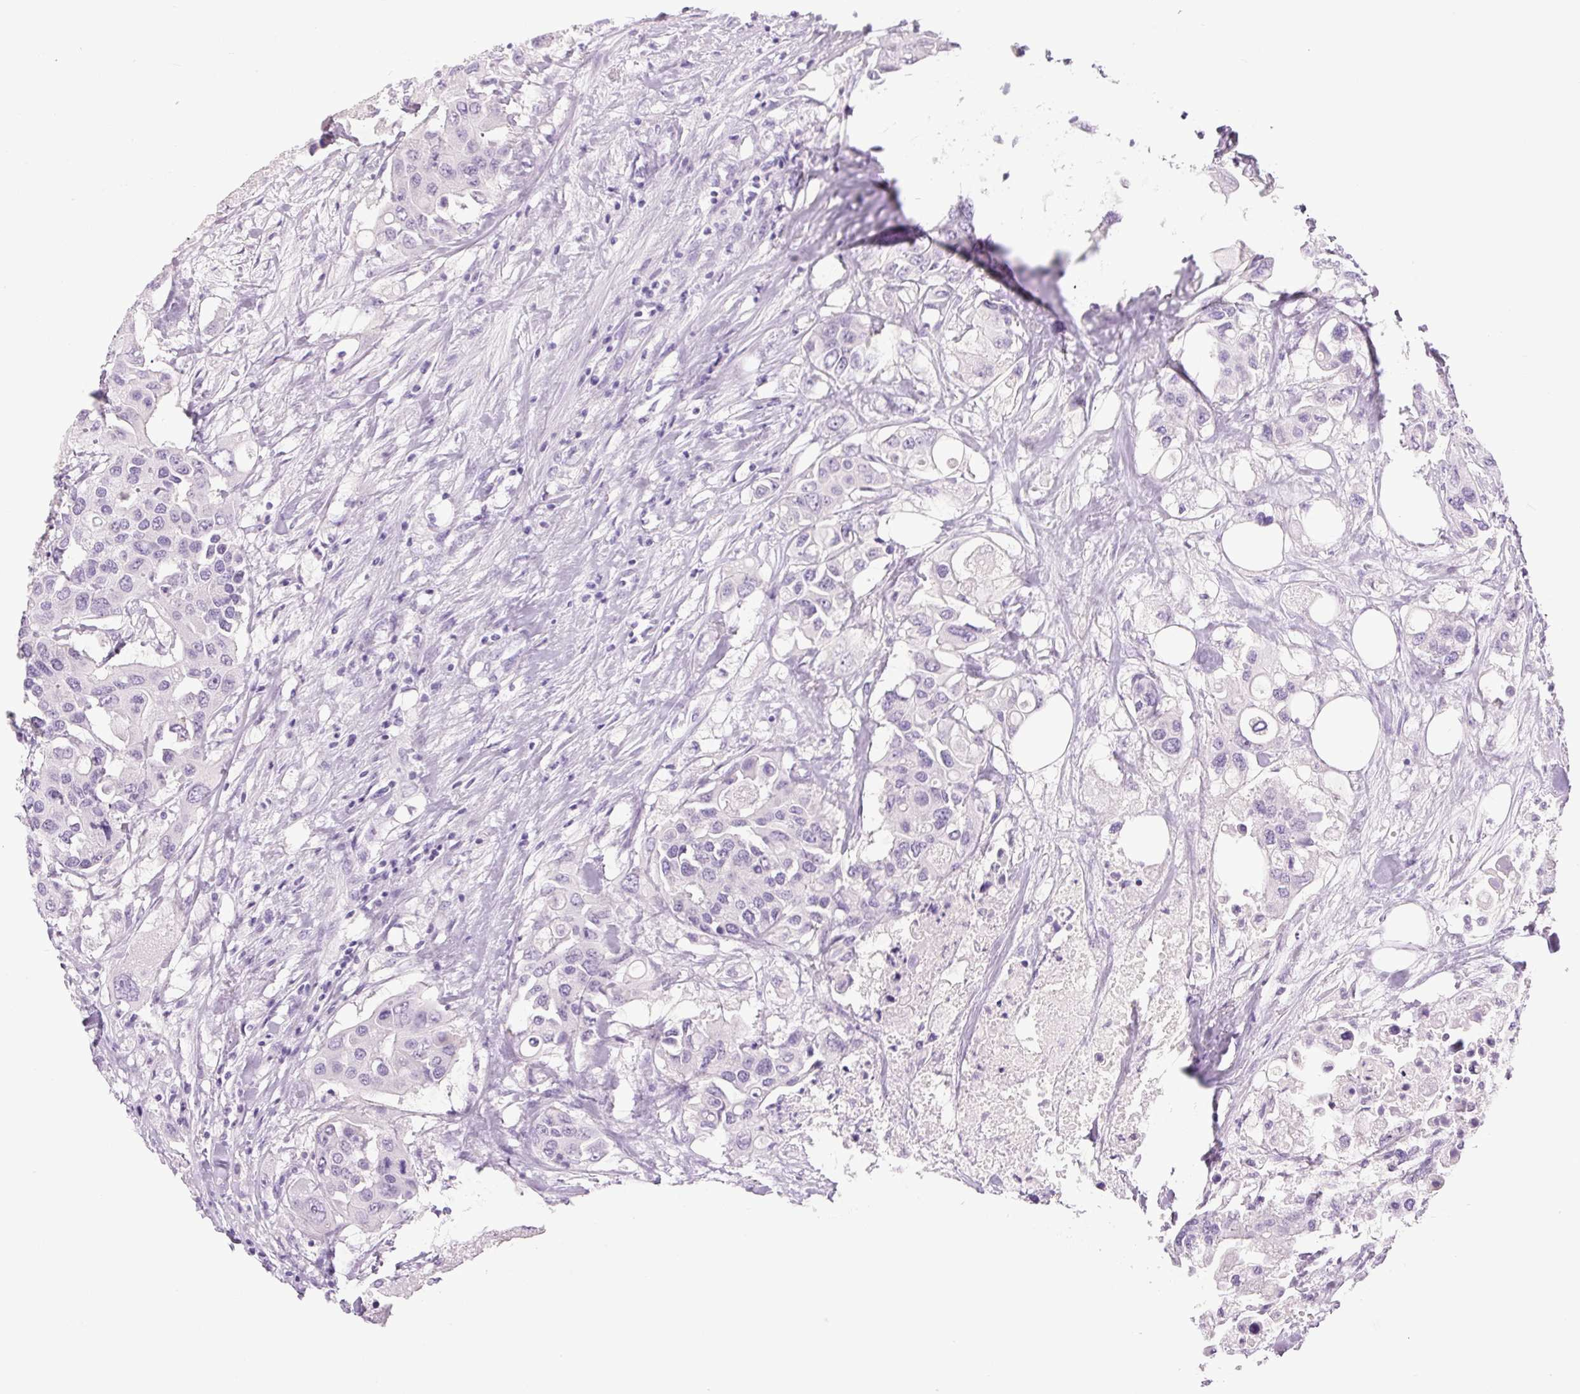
{"staining": {"intensity": "negative", "quantity": "none", "location": "none"}, "tissue": "colorectal cancer", "cell_type": "Tumor cells", "image_type": "cancer", "snomed": [{"axis": "morphology", "description": "Adenocarcinoma, NOS"}, {"axis": "topography", "description": "Colon"}], "caption": "An IHC photomicrograph of colorectal adenocarcinoma is shown. There is no staining in tumor cells of colorectal adenocarcinoma.", "gene": "COL9A2", "patient": {"sex": "male", "age": 77}}